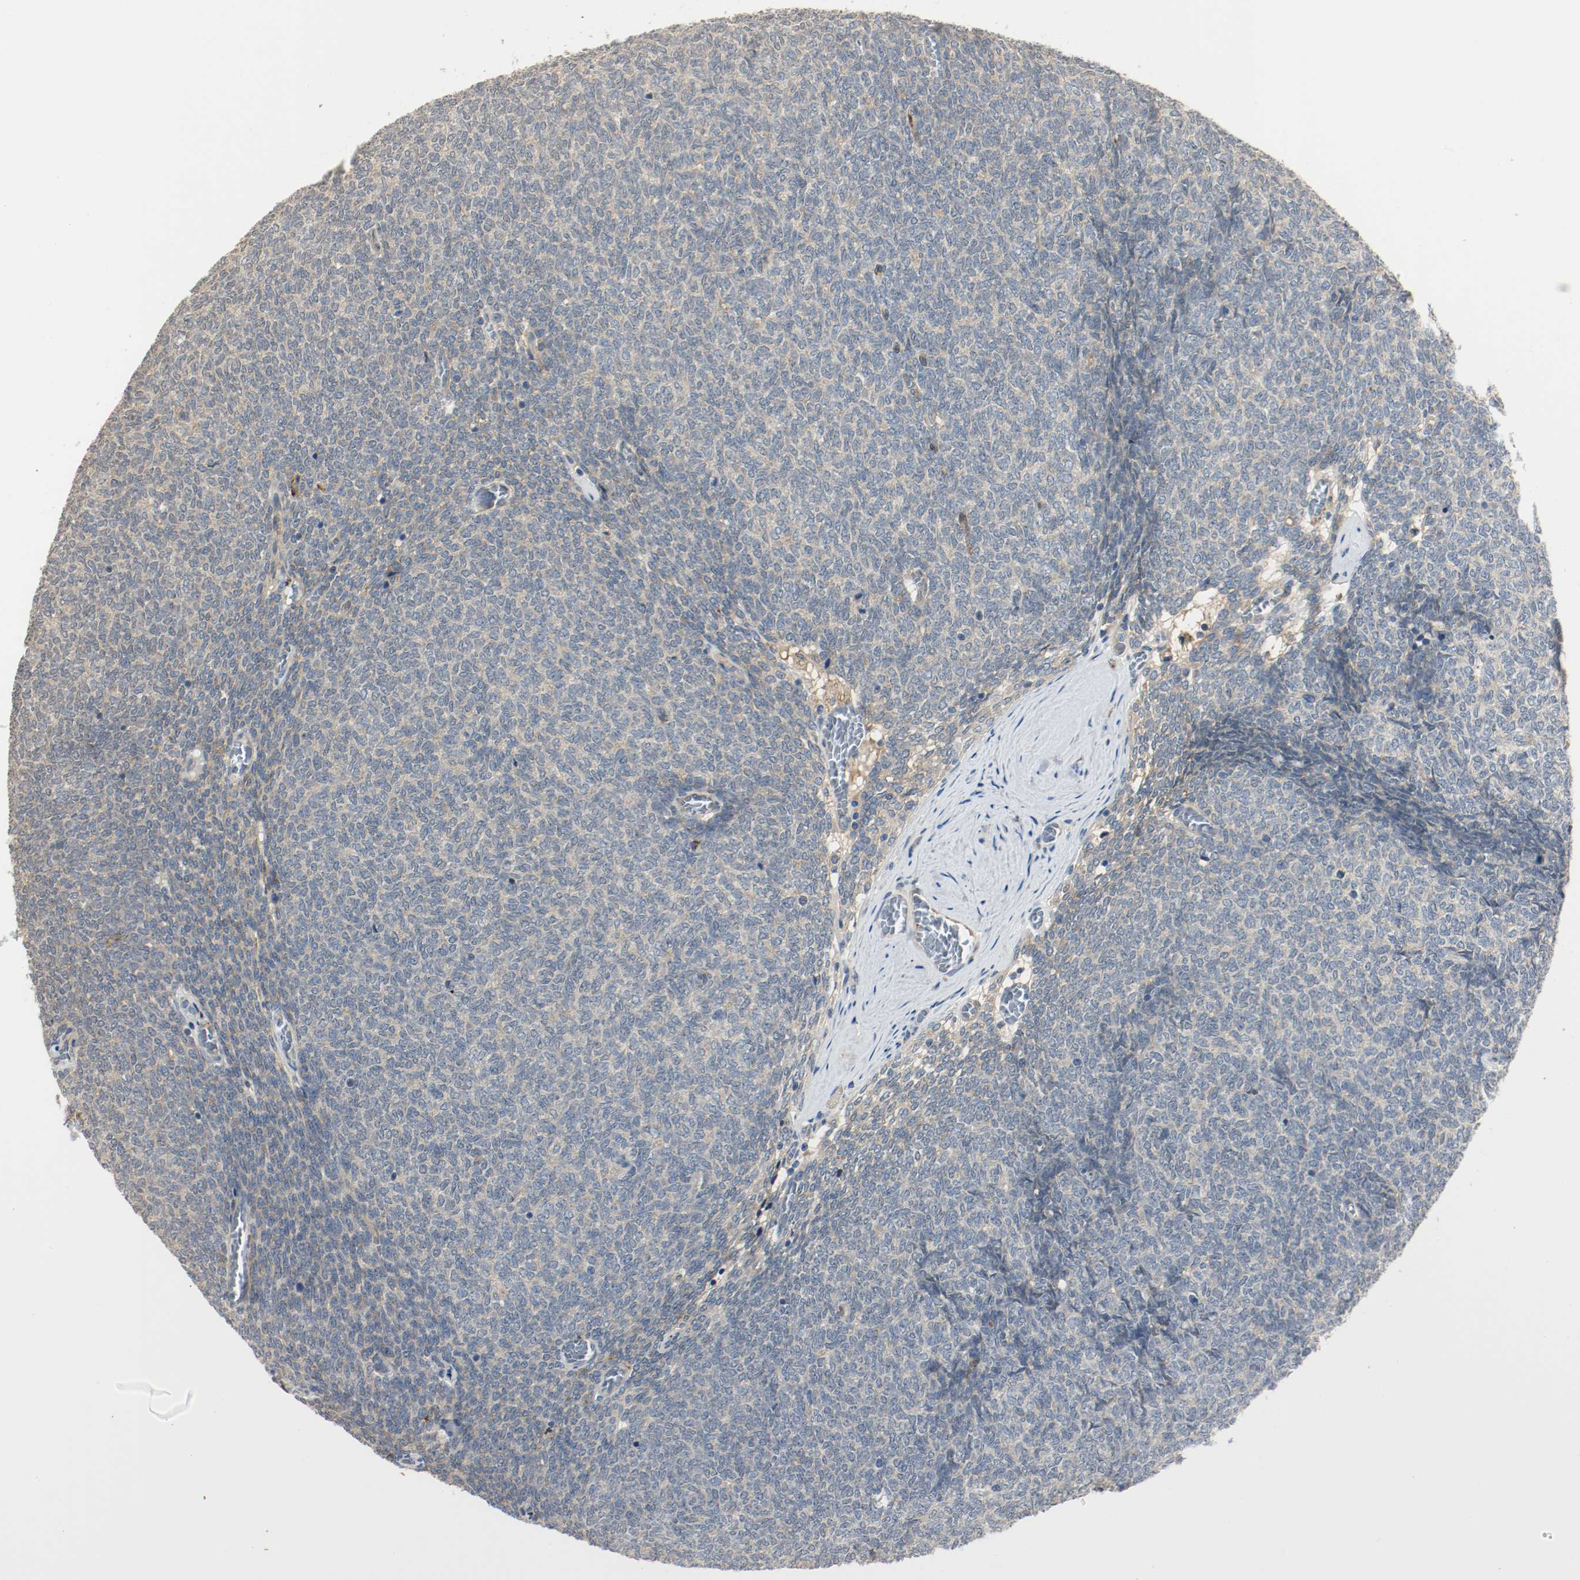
{"staining": {"intensity": "negative", "quantity": "none", "location": "none"}, "tissue": "renal cancer", "cell_type": "Tumor cells", "image_type": "cancer", "snomed": [{"axis": "morphology", "description": "Neoplasm, malignant, NOS"}, {"axis": "topography", "description": "Kidney"}], "caption": "DAB immunohistochemical staining of renal cancer displays no significant staining in tumor cells. (Brightfield microscopy of DAB immunohistochemistry (IHC) at high magnification).", "gene": "MELTF", "patient": {"sex": "male", "age": 28}}